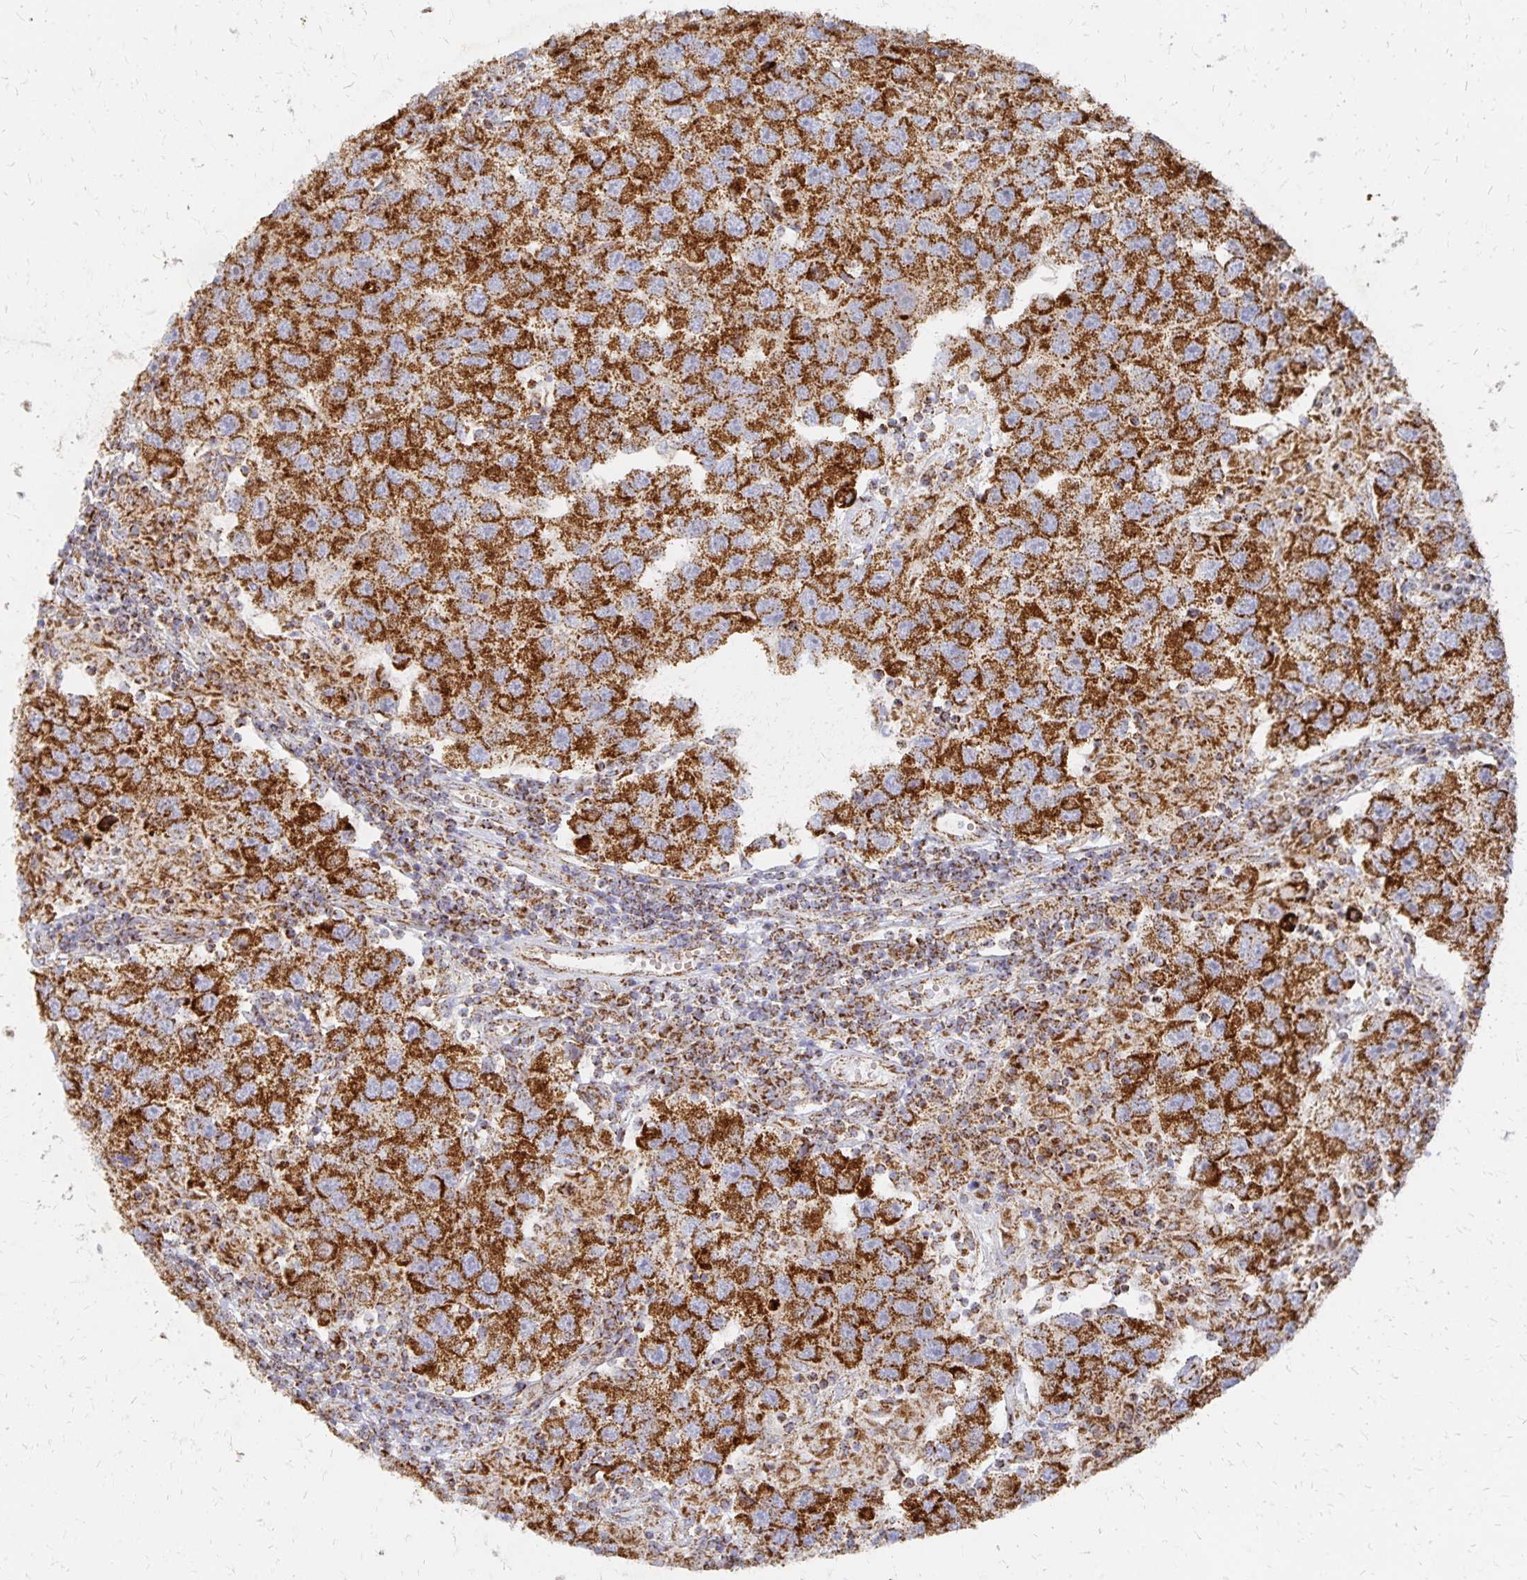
{"staining": {"intensity": "strong", "quantity": ">75%", "location": "cytoplasmic/membranous"}, "tissue": "testis cancer", "cell_type": "Tumor cells", "image_type": "cancer", "snomed": [{"axis": "morphology", "description": "Seminoma, NOS"}, {"axis": "topography", "description": "Testis"}], "caption": "Brown immunohistochemical staining in human testis cancer (seminoma) exhibits strong cytoplasmic/membranous expression in about >75% of tumor cells. Nuclei are stained in blue.", "gene": "STOML2", "patient": {"sex": "male", "age": 26}}